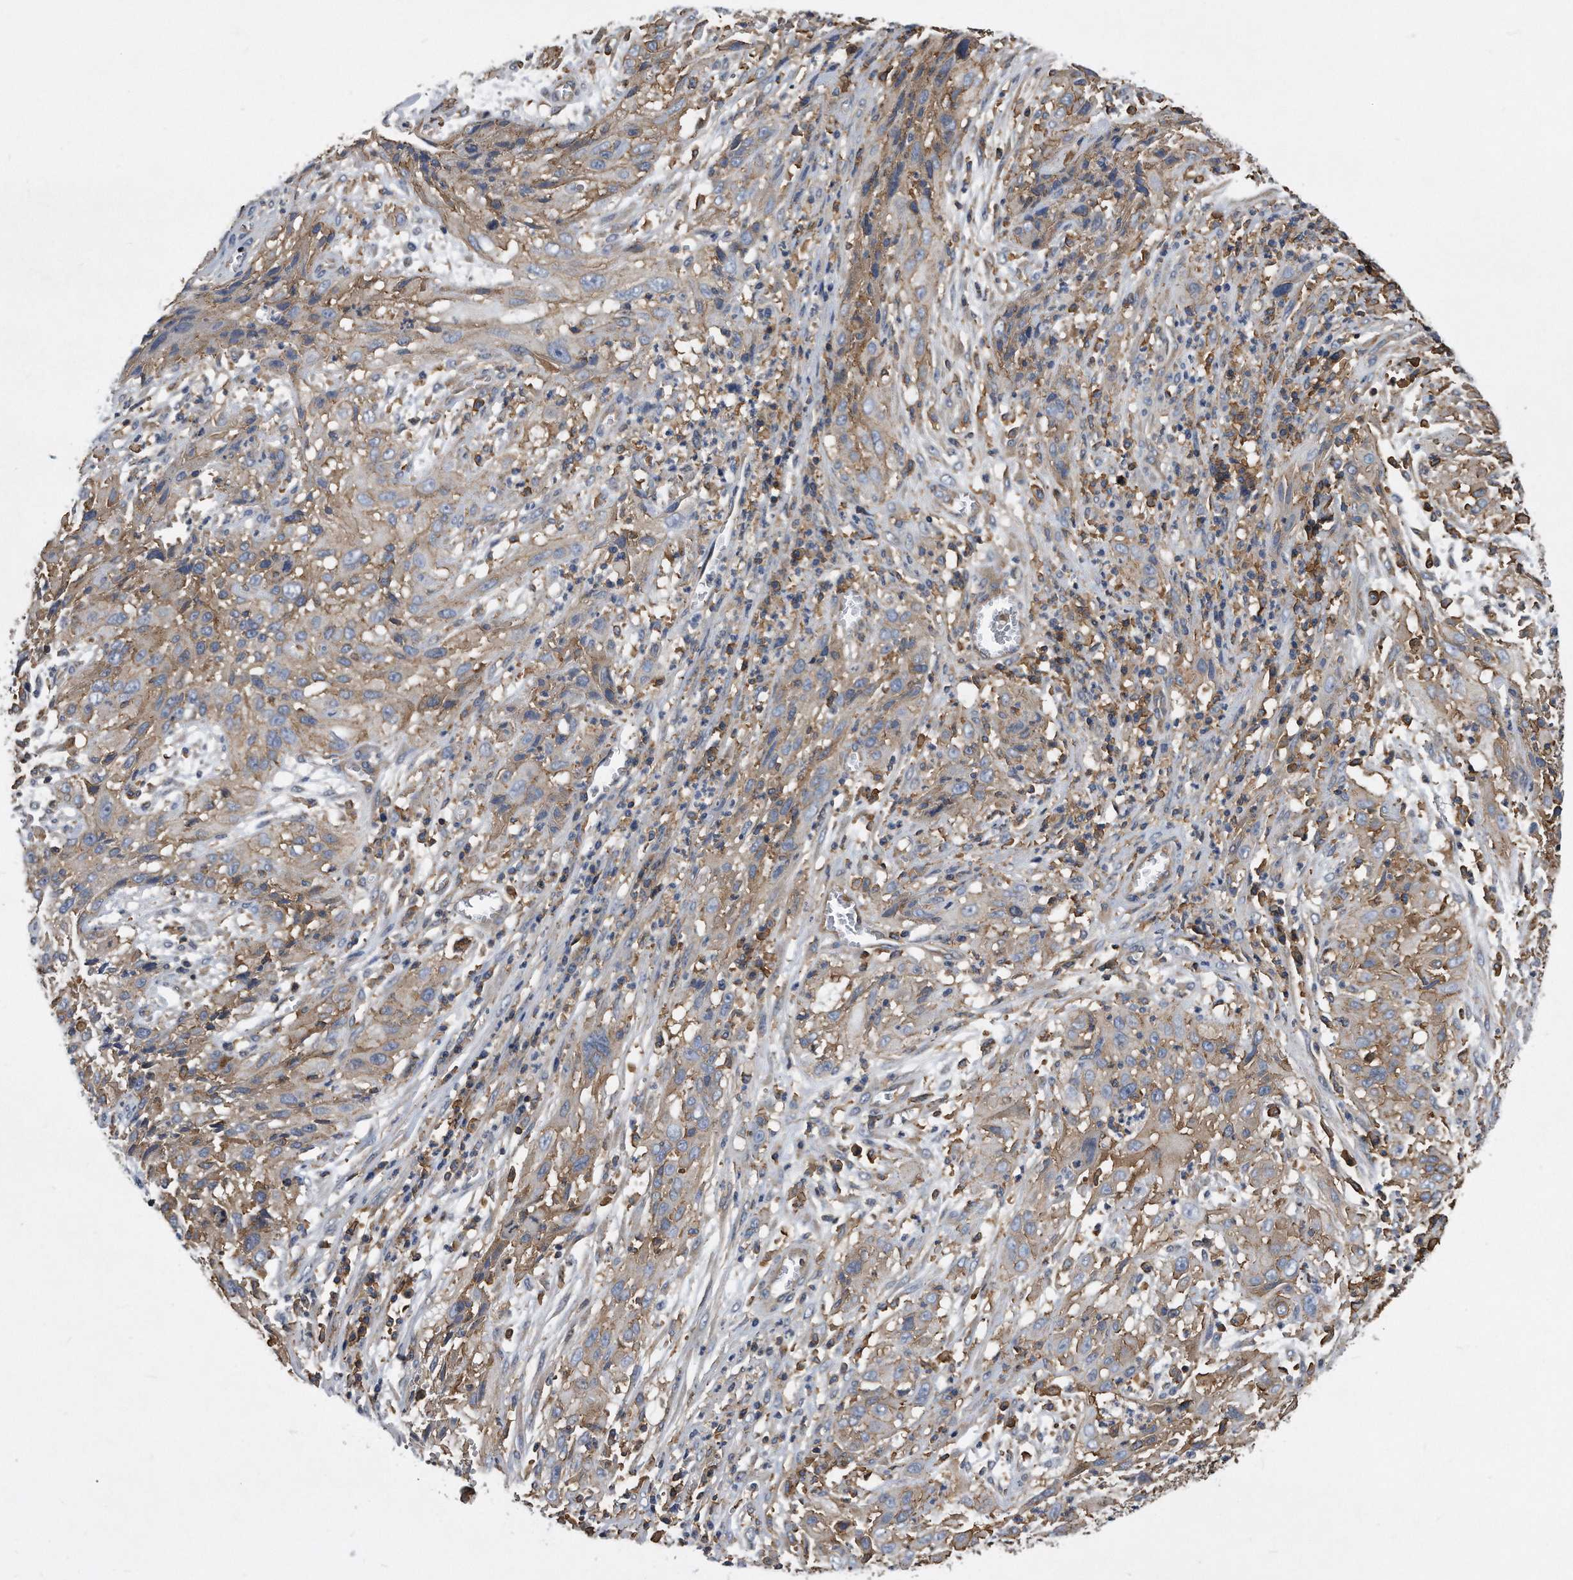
{"staining": {"intensity": "weak", "quantity": "25%-75%", "location": "cytoplasmic/membranous"}, "tissue": "cervical cancer", "cell_type": "Tumor cells", "image_type": "cancer", "snomed": [{"axis": "morphology", "description": "Squamous cell carcinoma, NOS"}, {"axis": "topography", "description": "Cervix"}], "caption": "Immunohistochemical staining of cervical cancer displays weak cytoplasmic/membranous protein staining in approximately 25%-75% of tumor cells.", "gene": "ATG5", "patient": {"sex": "female", "age": 32}}